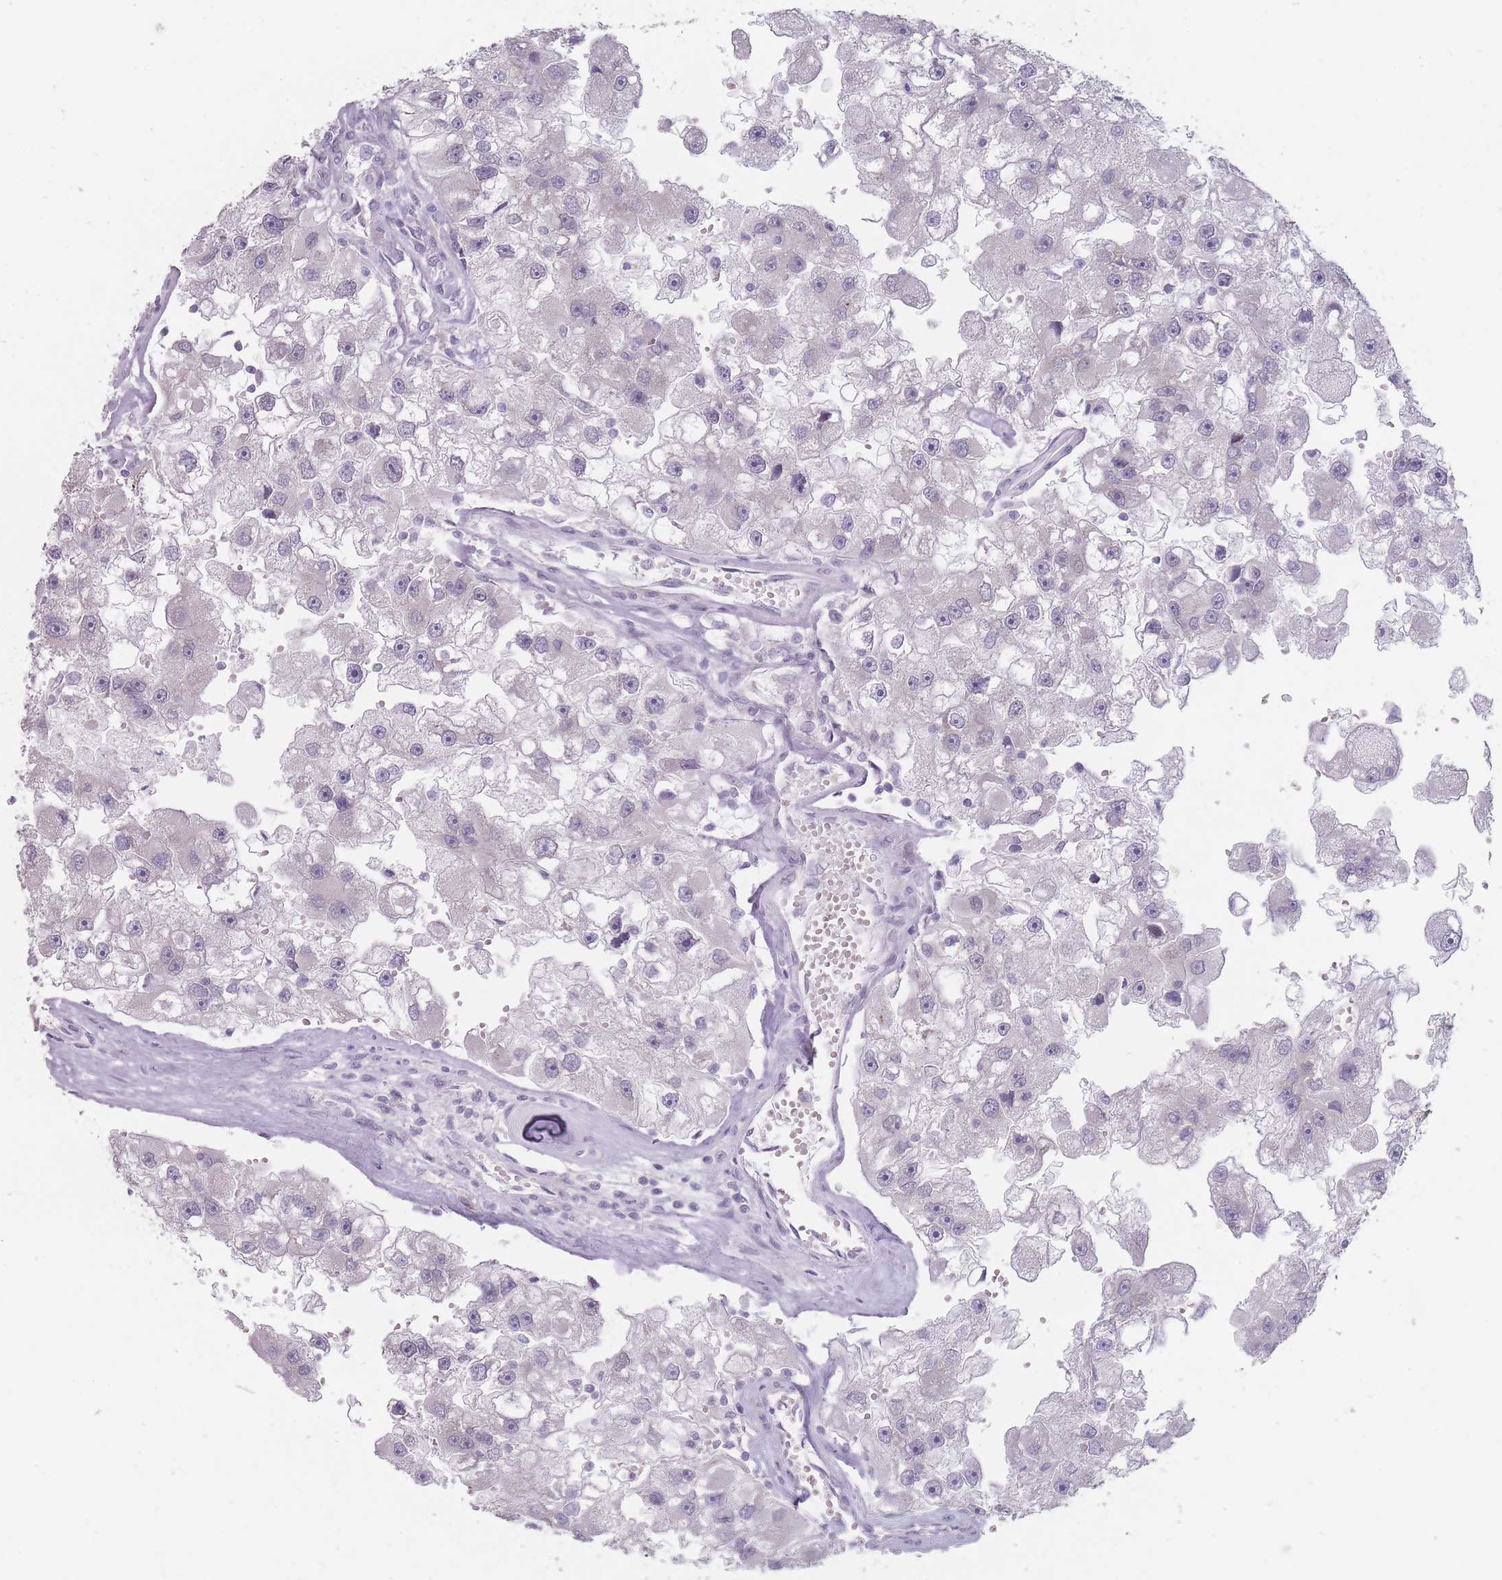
{"staining": {"intensity": "negative", "quantity": "none", "location": "none"}, "tissue": "renal cancer", "cell_type": "Tumor cells", "image_type": "cancer", "snomed": [{"axis": "morphology", "description": "Adenocarcinoma, NOS"}, {"axis": "topography", "description": "Kidney"}], "caption": "The photomicrograph displays no significant staining in tumor cells of renal cancer.", "gene": "PCDH12", "patient": {"sex": "male", "age": 63}}